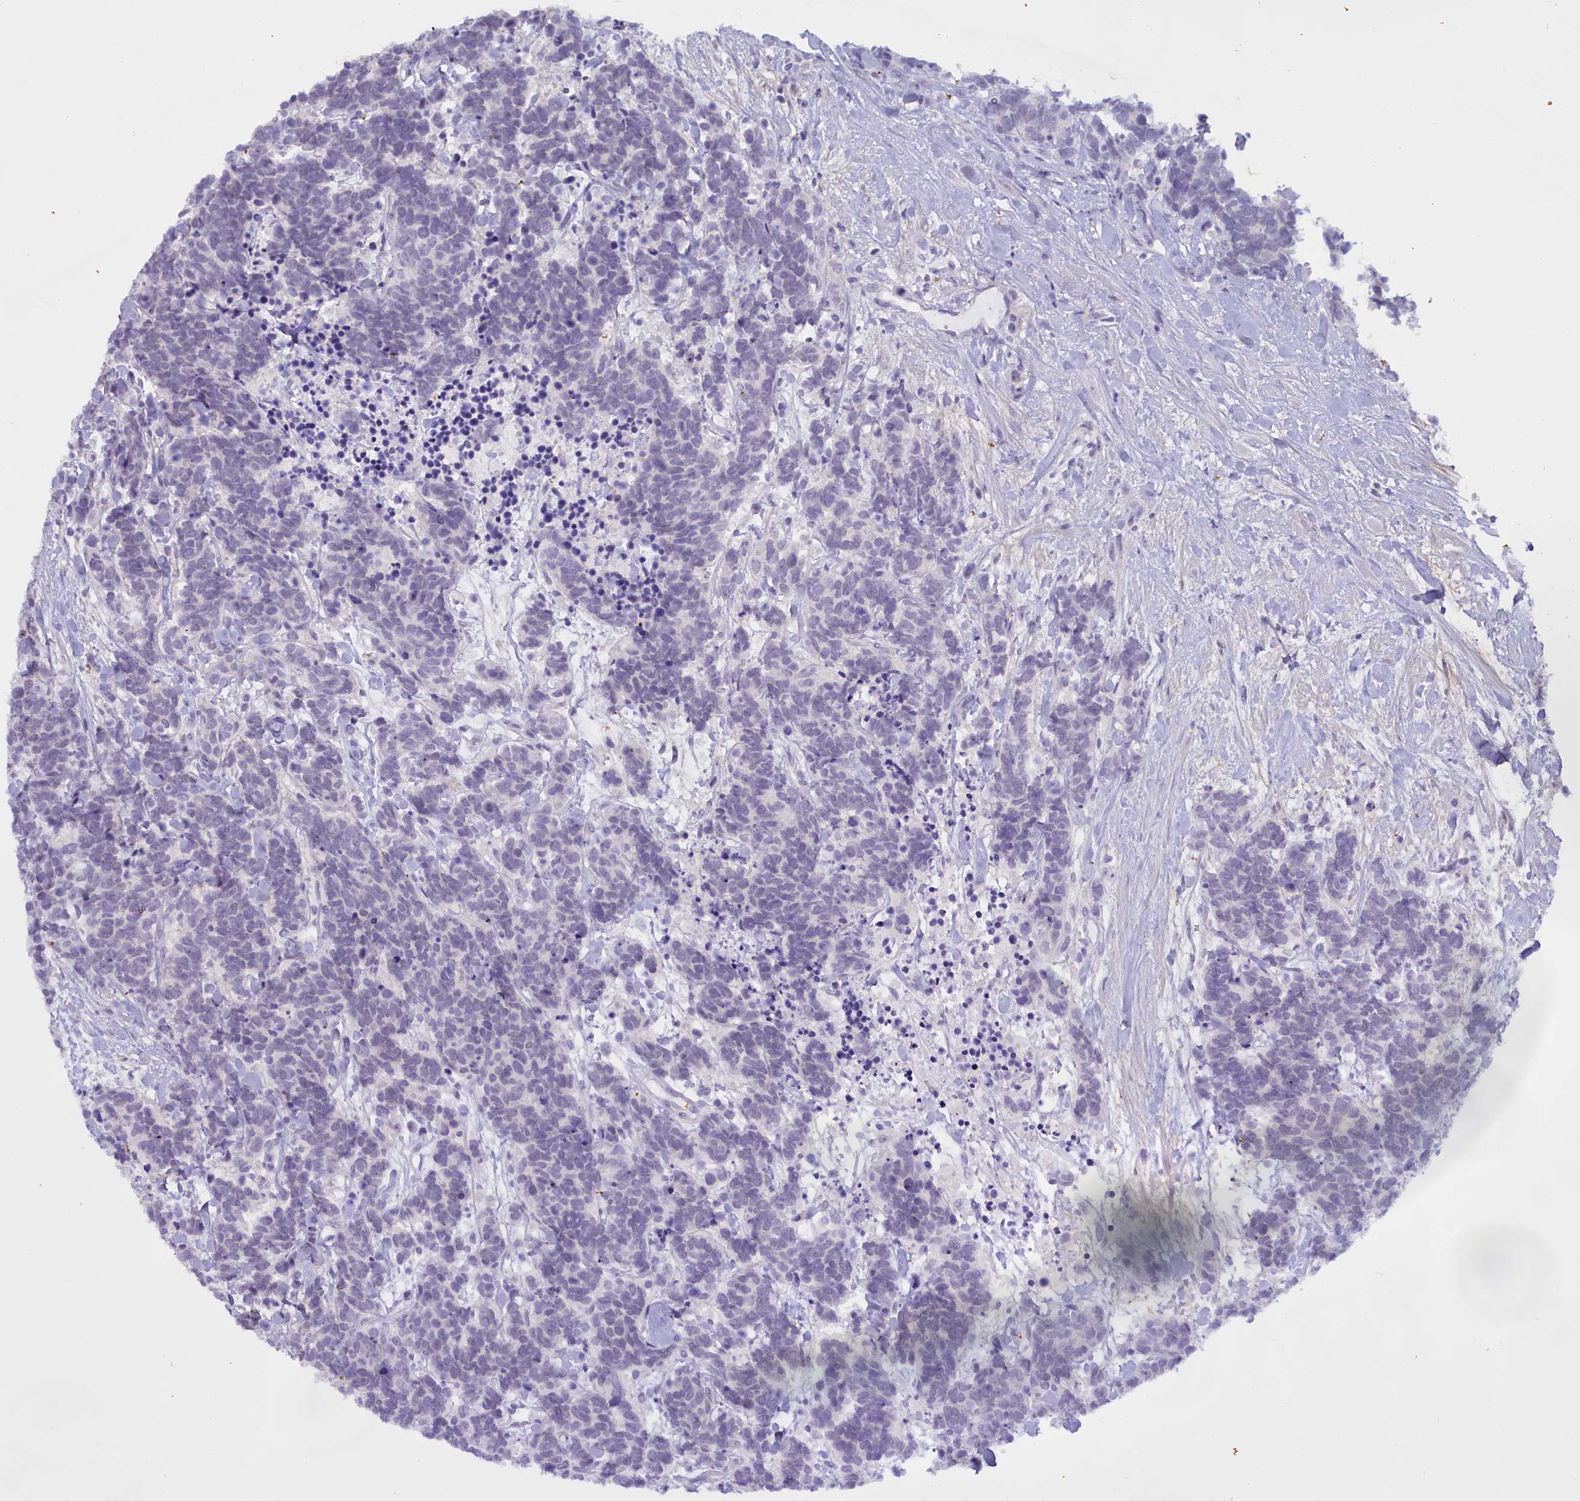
{"staining": {"intensity": "negative", "quantity": "none", "location": "none"}, "tissue": "carcinoid", "cell_type": "Tumor cells", "image_type": "cancer", "snomed": [{"axis": "morphology", "description": "Carcinoma, NOS"}, {"axis": "morphology", "description": "Carcinoid, malignant, NOS"}, {"axis": "topography", "description": "Prostate"}], "caption": "Histopathology image shows no significant protein expression in tumor cells of carcinoma.", "gene": "OSTN", "patient": {"sex": "male", "age": 57}}